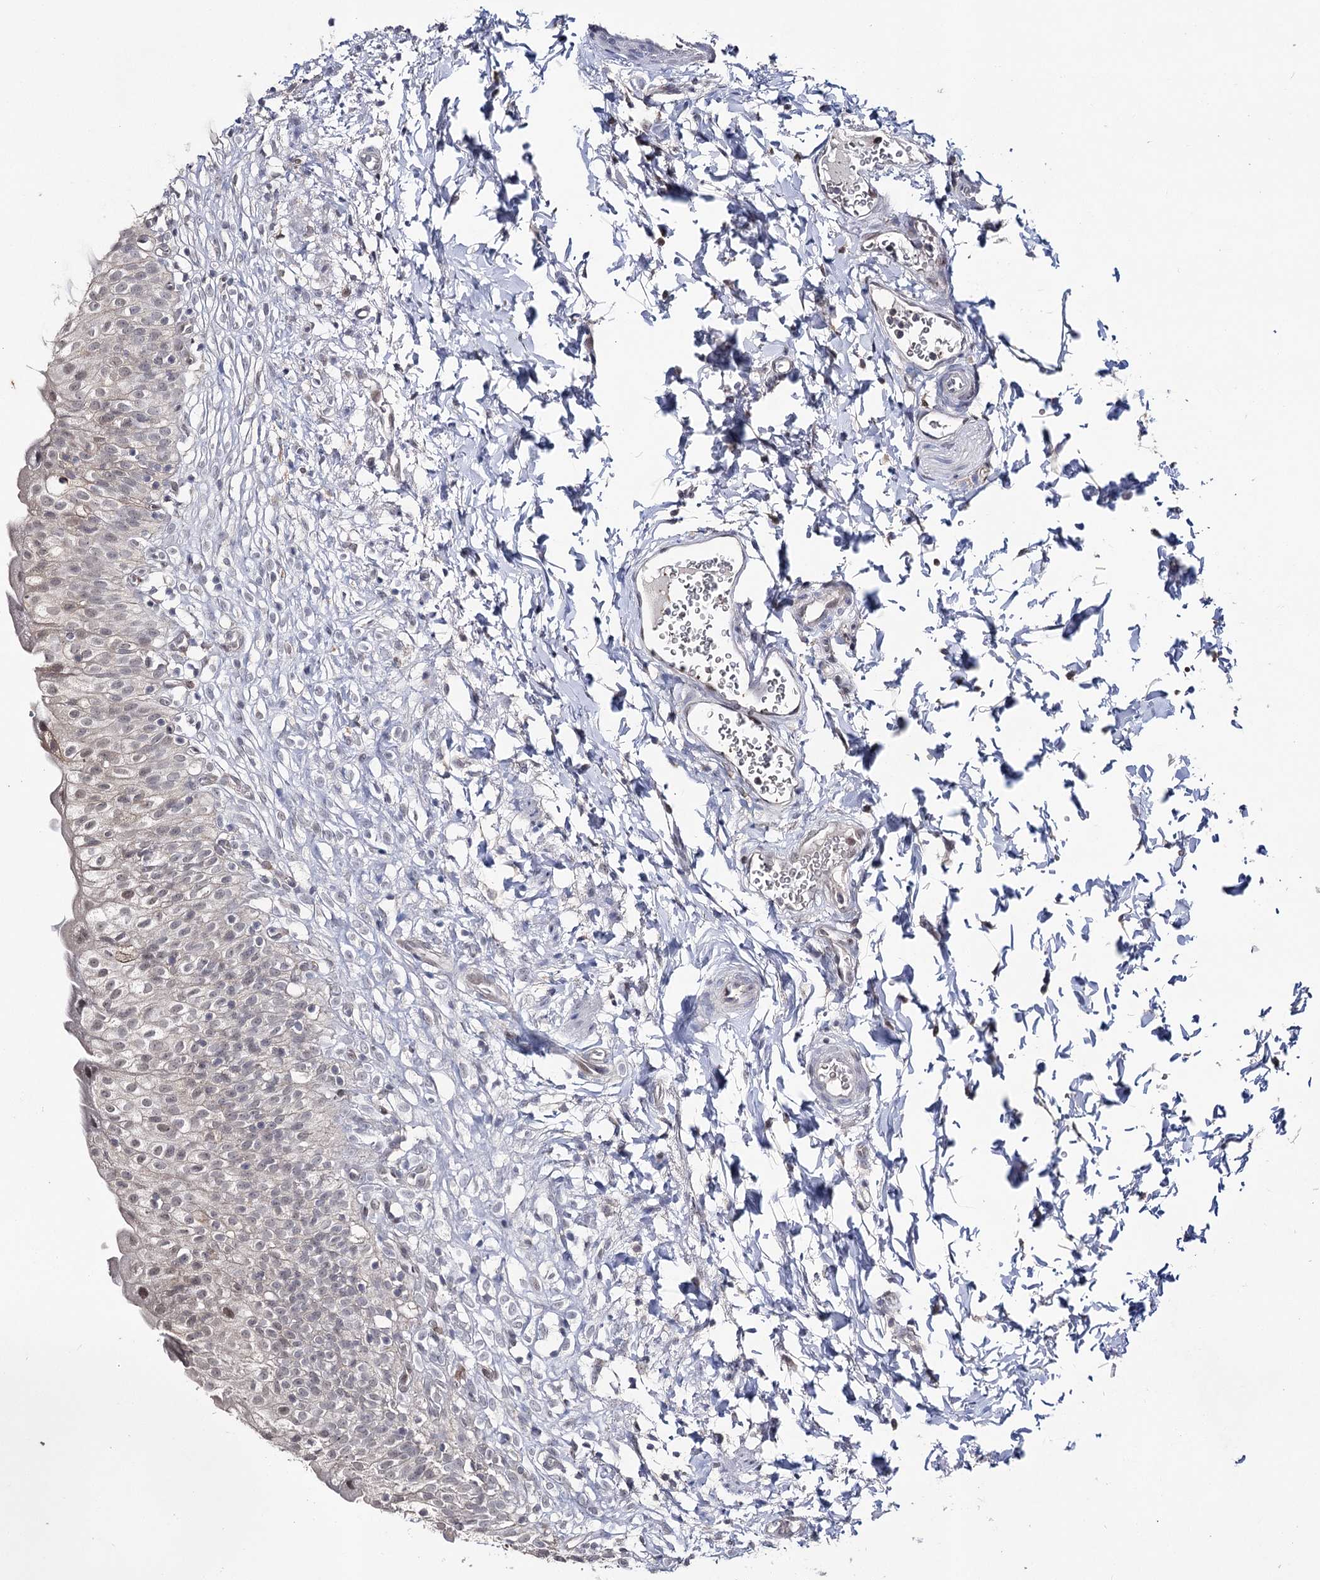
{"staining": {"intensity": "weak", "quantity": "25%-75%", "location": "cytoplasmic/membranous,nuclear"}, "tissue": "urinary bladder", "cell_type": "Urothelial cells", "image_type": "normal", "snomed": [{"axis": "morphology", "description": "Normal tissue, NOS"}, {"axis": "topography", "description": "Urinary bladder"}], "caption": "Urinary bladder stained with IHC demonstrates weak cytoplasmic/membranous,nuclear positivity in approximately 25%-75% of urothelial cells. Using DAB (3,3'-diaminobenzidine) (brown) and hematoxylin (blue) stains, captured at high magnification using brightfield microscopy.", "gene": "HSD11B2", "patient": {"sex": "male", "age": 55}}